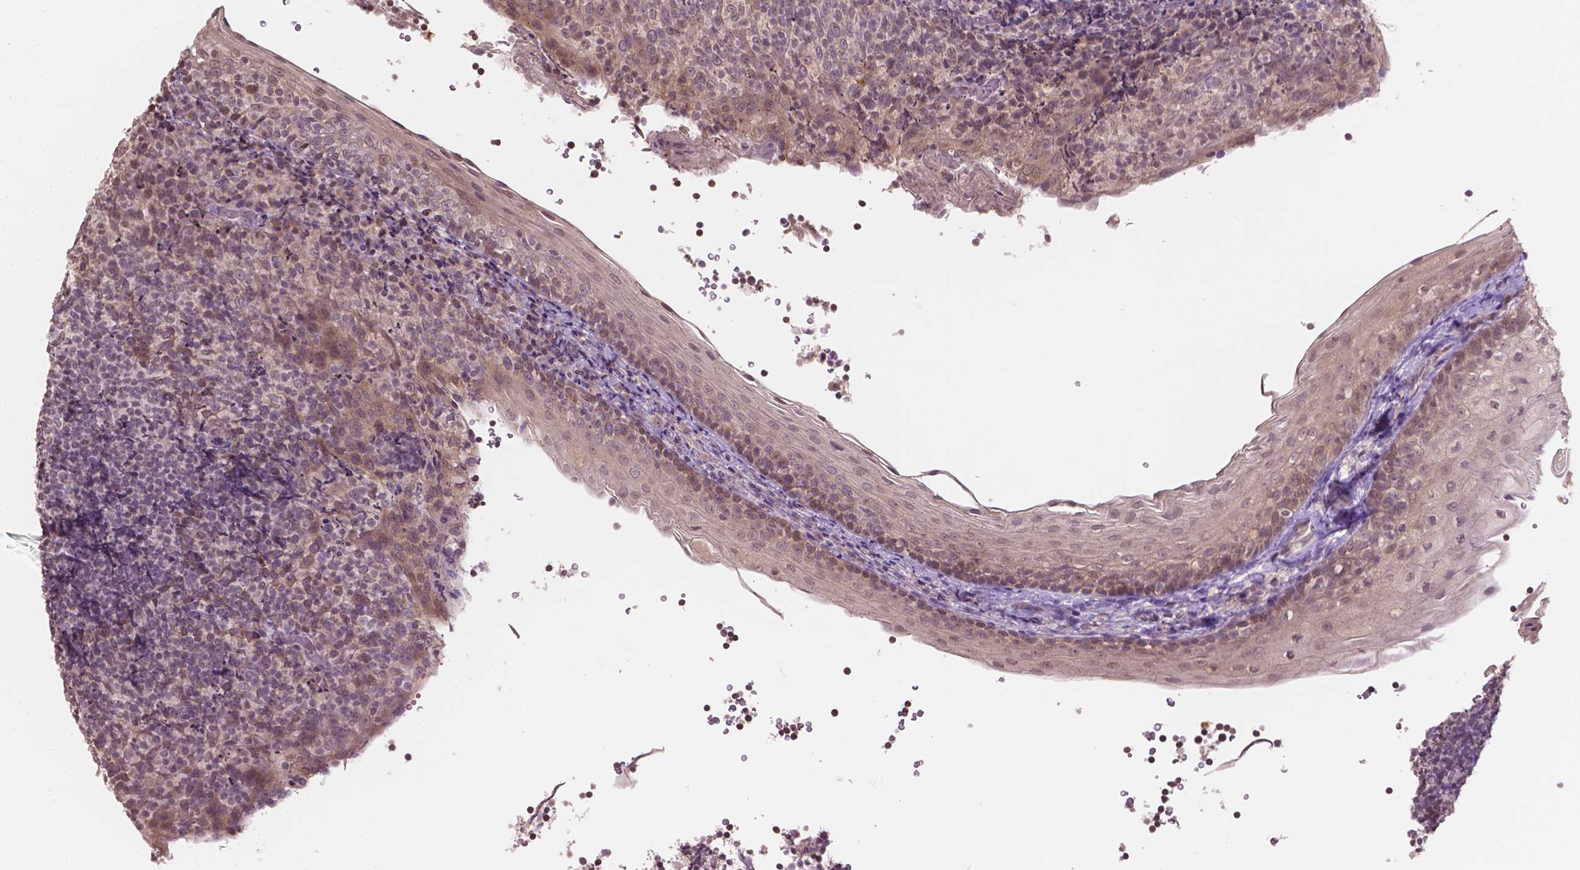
{"staining": {"intensity": "negative", "quantity": "none", "location": "none"}, "tissue": "tonsil", "cell_type": "Germinal center cells", "image_type": "normal", "snomed": [{"axis": "morphology", "description": "Normal tissue, NOS"}, {"axis": "topography", "description": "Tonsil"}], "caption": "The histopathology image reveals no staining of germinal center cells in benign tonsil. (Immunohistochemistry (ihc), brightfield microscopy, high magnification).", "gene": "NOS1AP", "patient": {"sex": "female", "age": 10}}